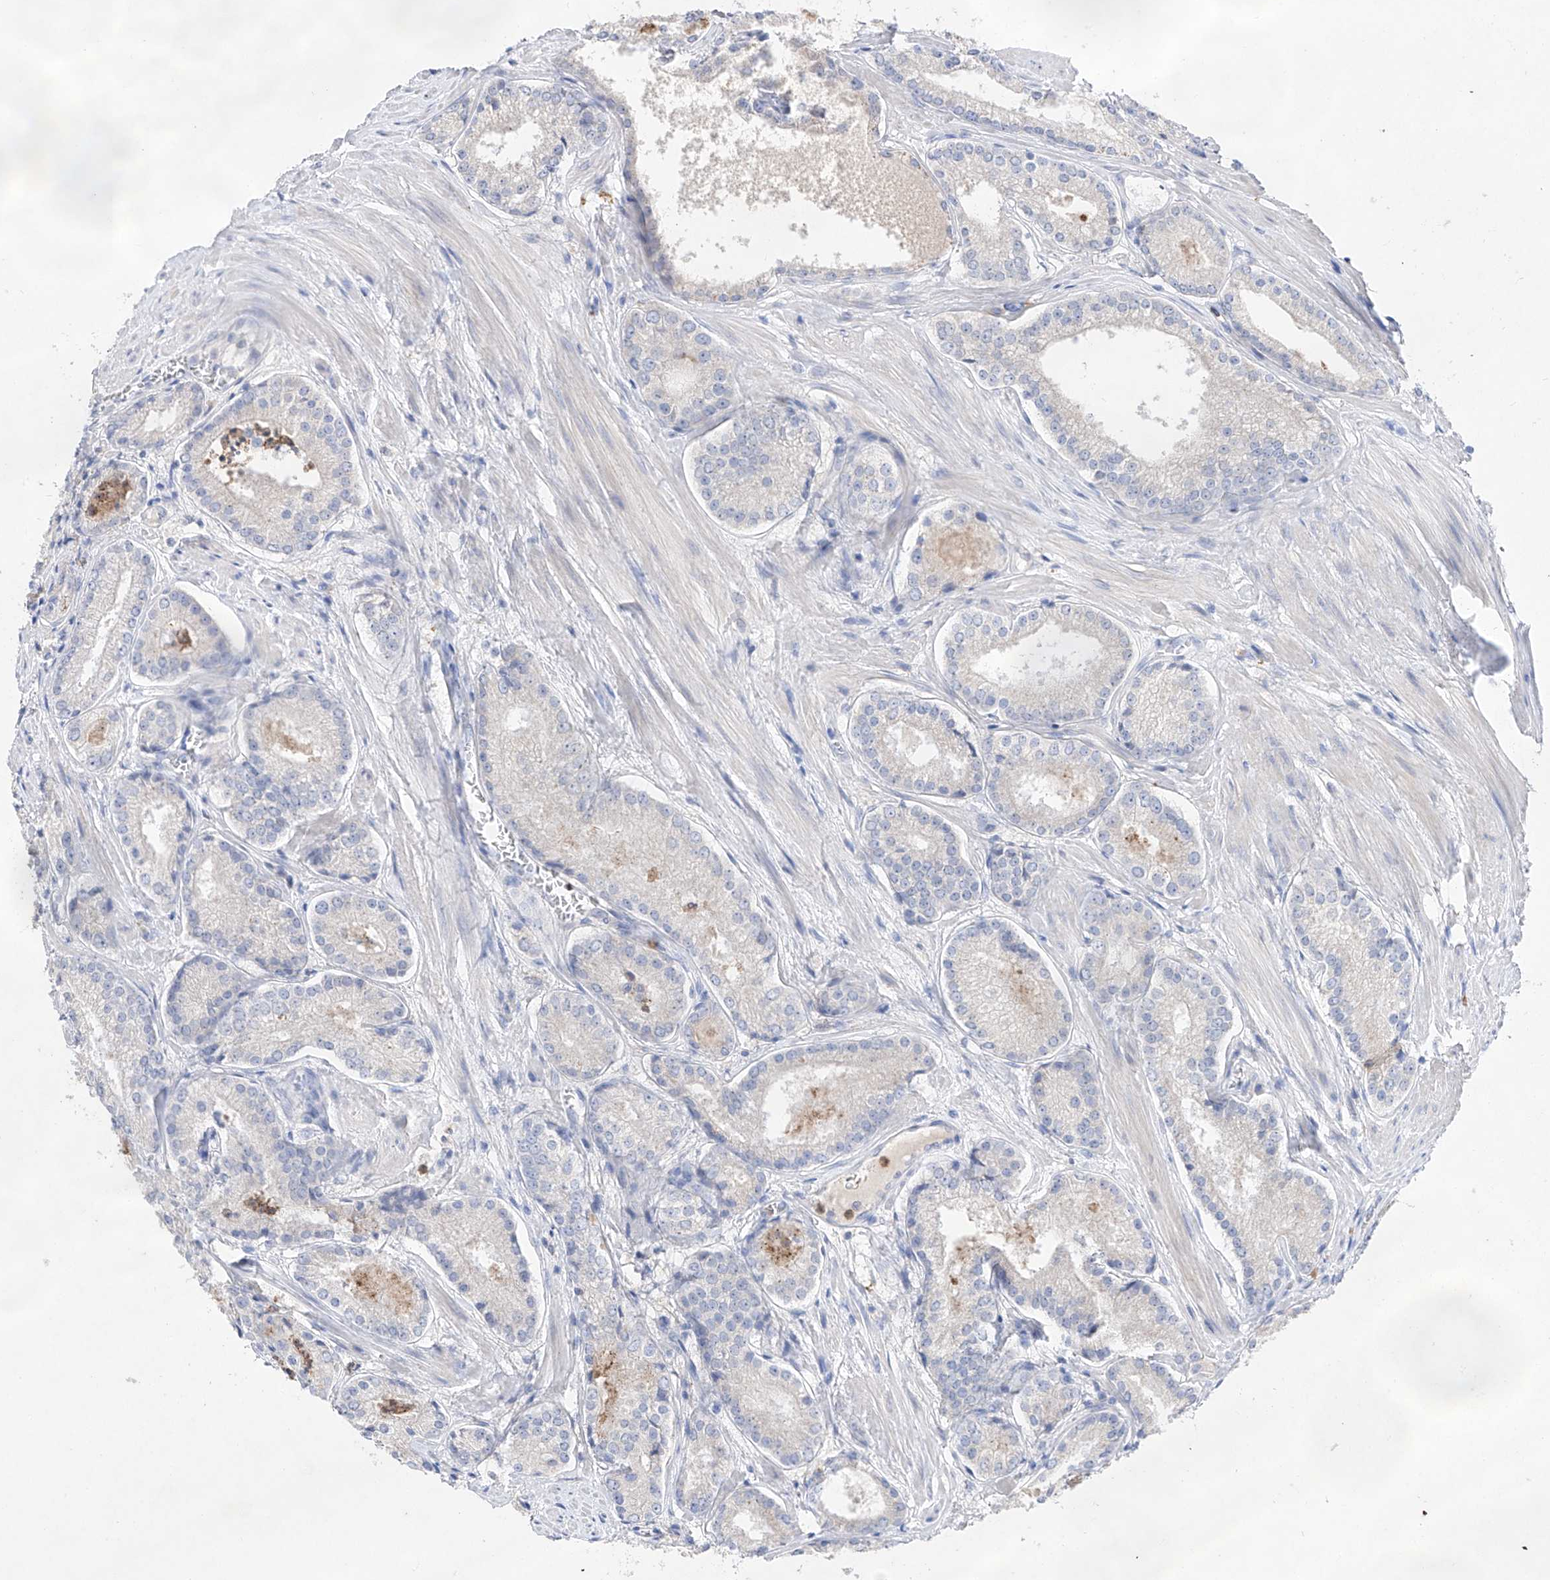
{"staining": {"intensity": "negative", "quantity": "none", "location": "none"}, "tissue": "prostate cancer", "cell_type": "Tumor cells", "image_type": "cancer", "snomed": [{"axis": "morphology", "description": "Adenocarcinoma, Low grade"}, {"axis": "topography", "description": "Prostate"}], "caption": "Histopathology image shows no significant protein positivity in tumor cells of adenocarcinoma (low-grade) (prostate).", "gene": "TM7SF2", "patient": {"sex": "male", "age": 54}}